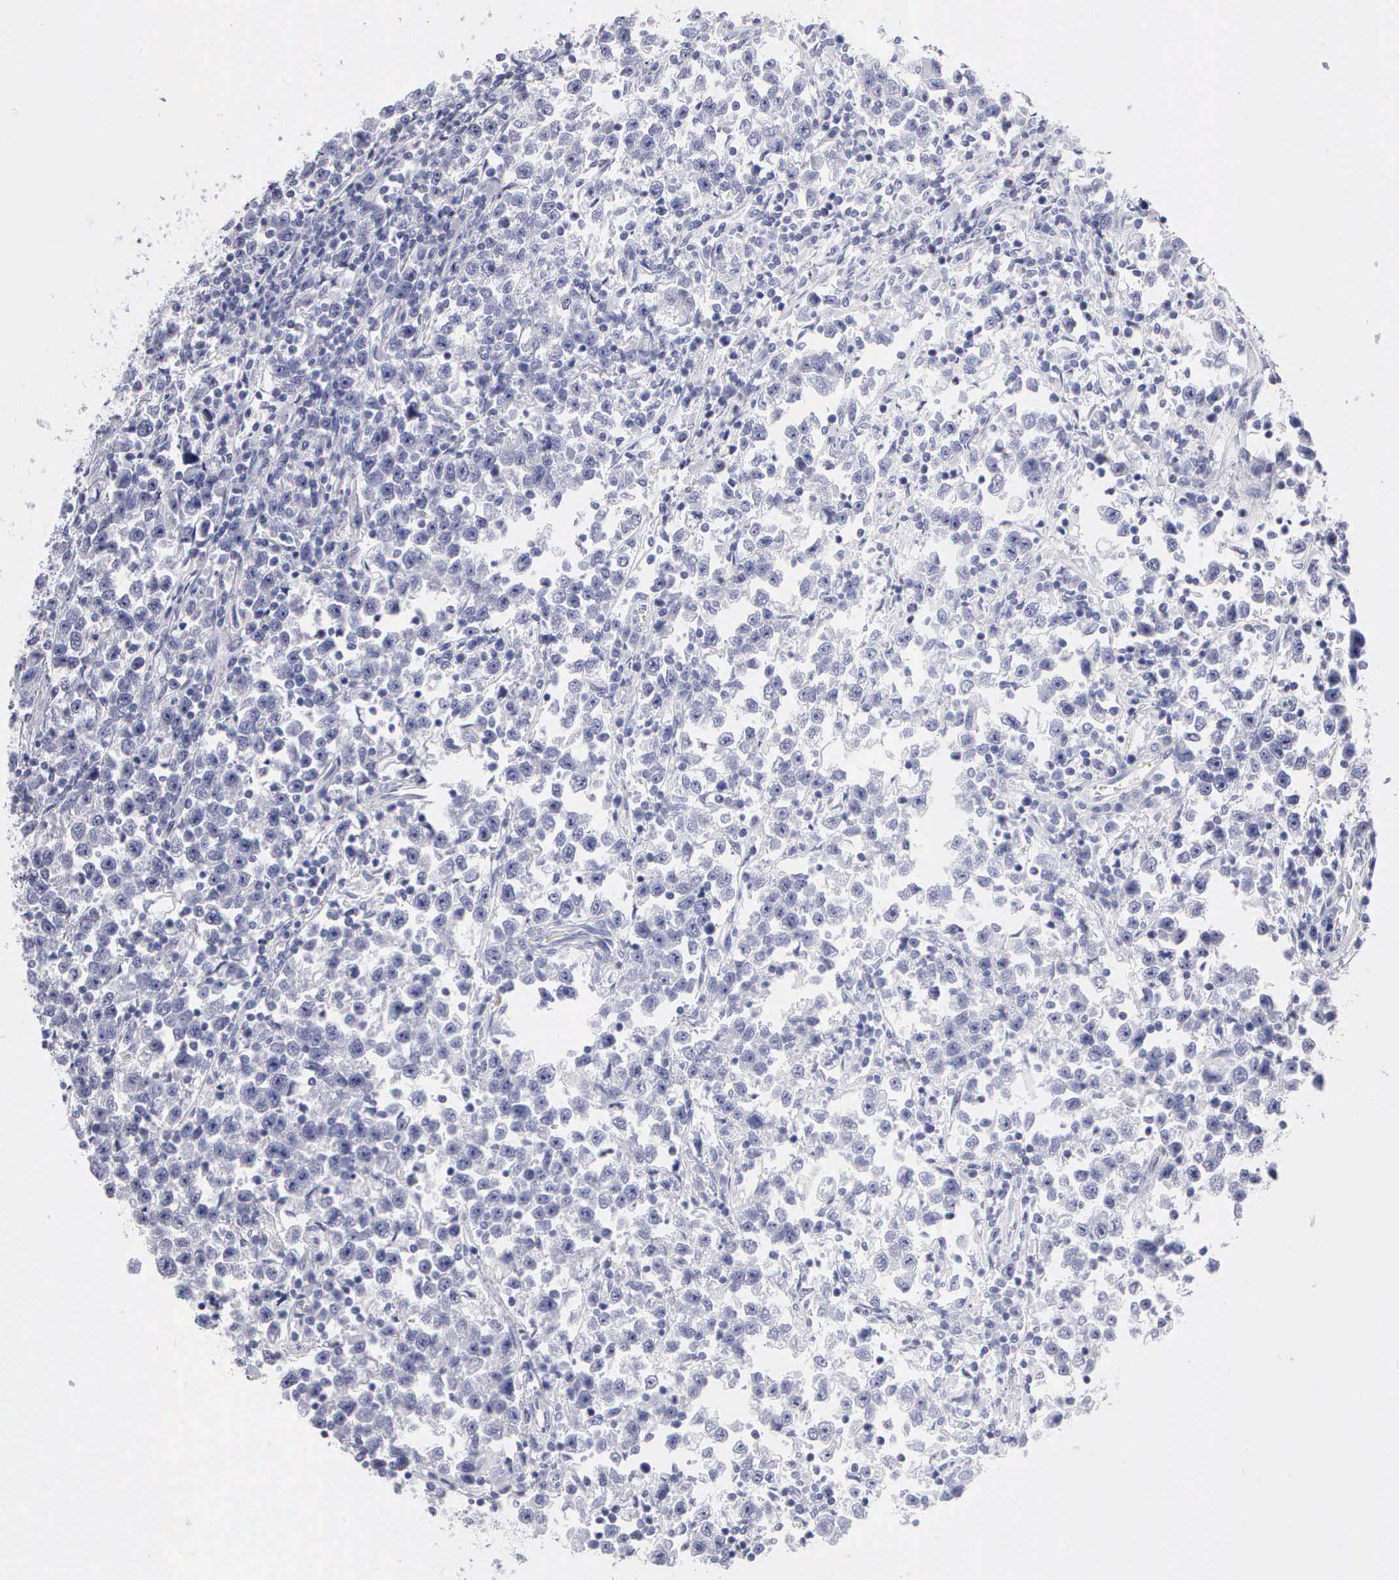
{"staining": {"intensity": "negative", "quantity": "none", "location": "none"}, "tissue": "testis cancer", "cell_type": "Tumor cells", "image_type": "cancer", "snomed": [{"axis": "morphology", "description": "Seminoma, NOS"}, {"axis": "topography", "description": "Testis"}], "caption": "Seminoma (testis) stained for a protein using immunohistochemistry reveals no staining tumor cells.", "gene": "CYP19A1", "patient": {"sex": "male", "age": 43}}